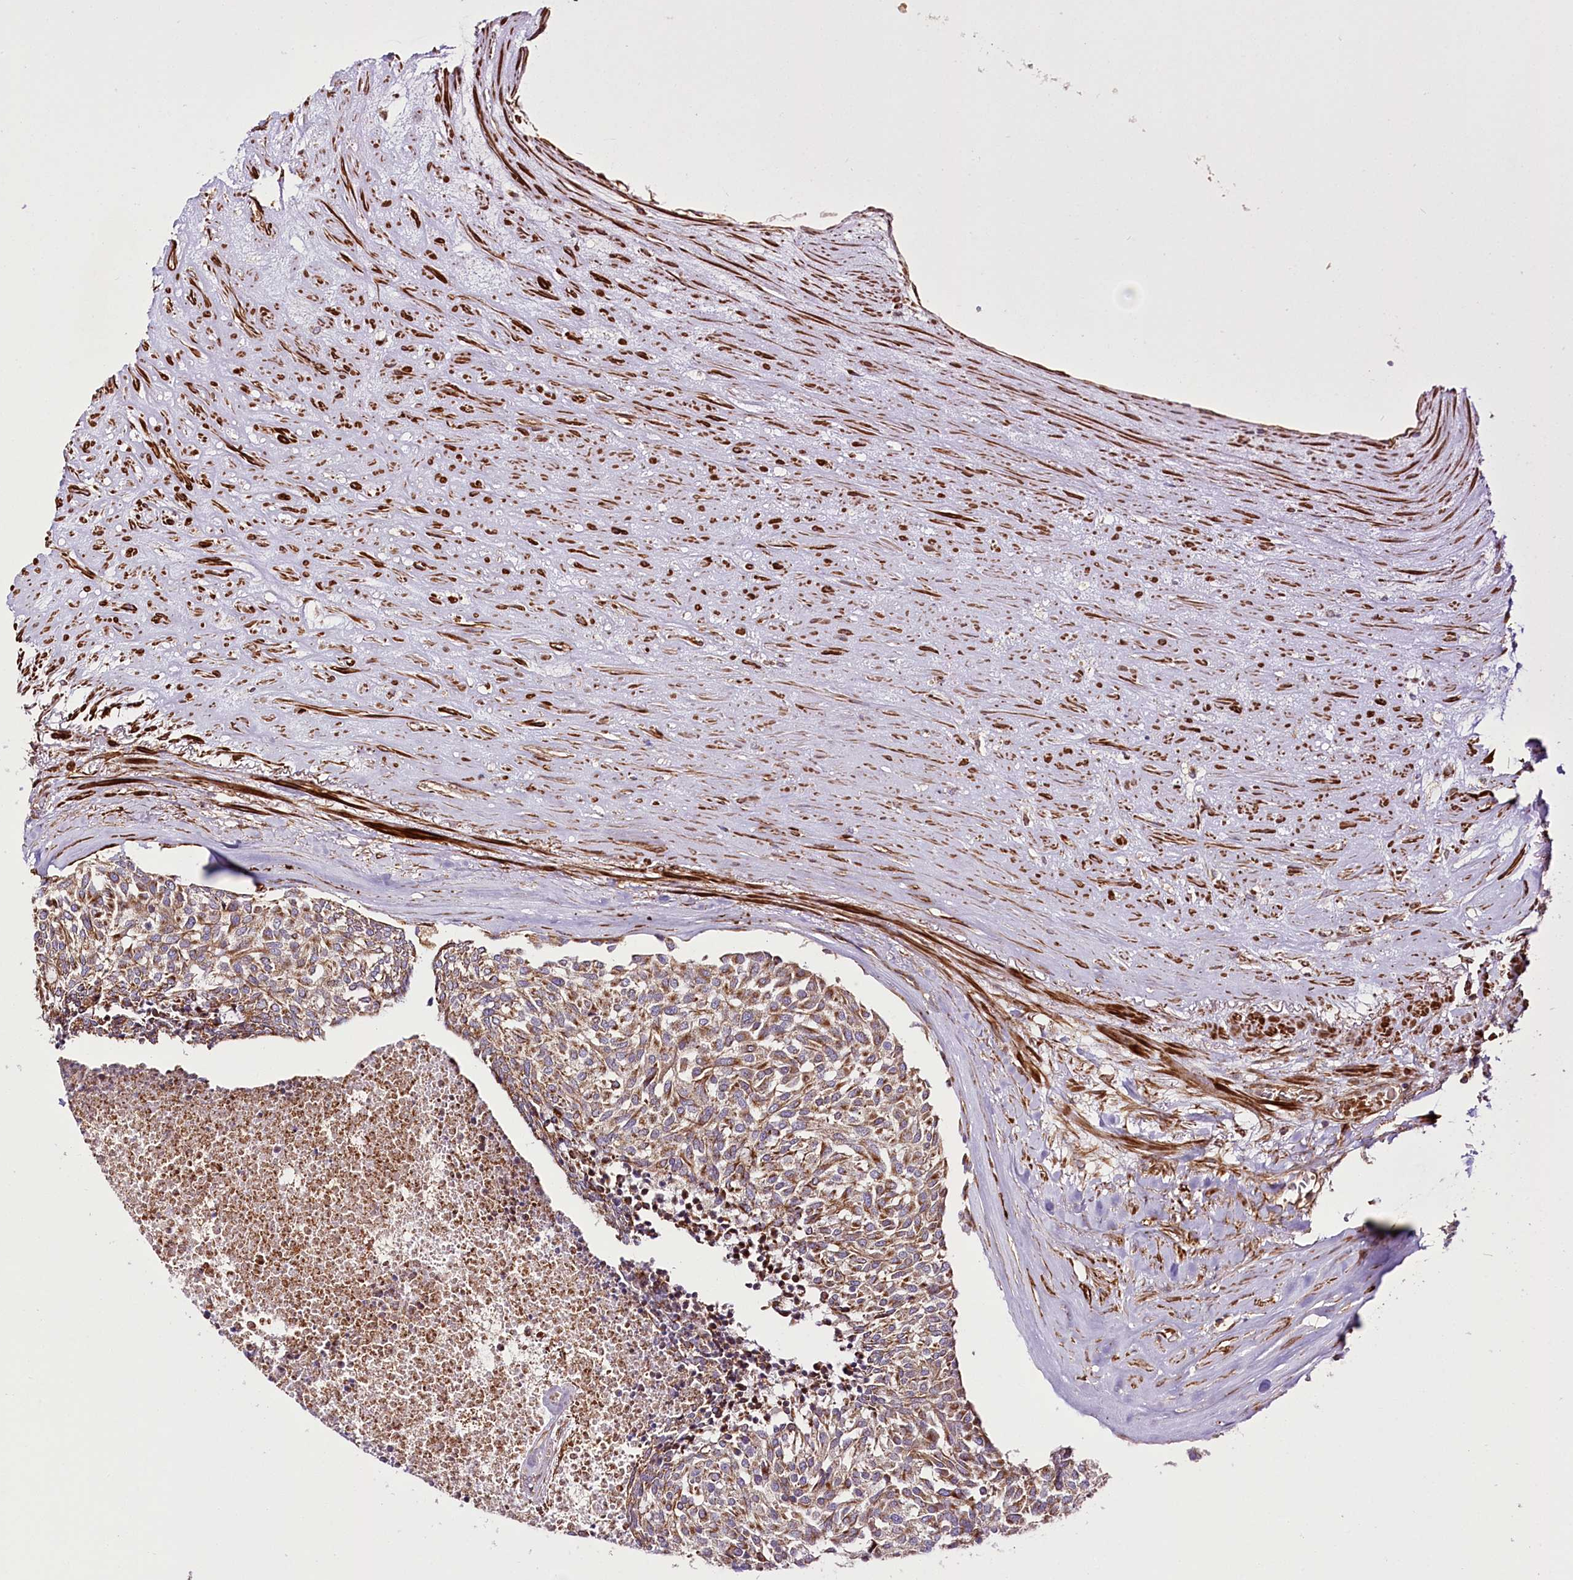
{"staining": {"intensity": "moderate", "quantity": ">75%", "location": "cytoplasmic/membranous"}, "tissue": "carcinoid", "cell_type": "Tumor cells", "image_type": "cancer", "snomed": [{"axis": "morphology", "description": "Carcinoid, malignant, NOS"}, {"axis": "topography", "description": "Pancreas"}], "caption": "Malignant carcinoid stained with a brown dye reveals moderate cytoplasmic/membranous positive expression in about >75% of tumor cells.", "gene": "THUMPD3", "patient": {"sex": "female", "age": 54}}